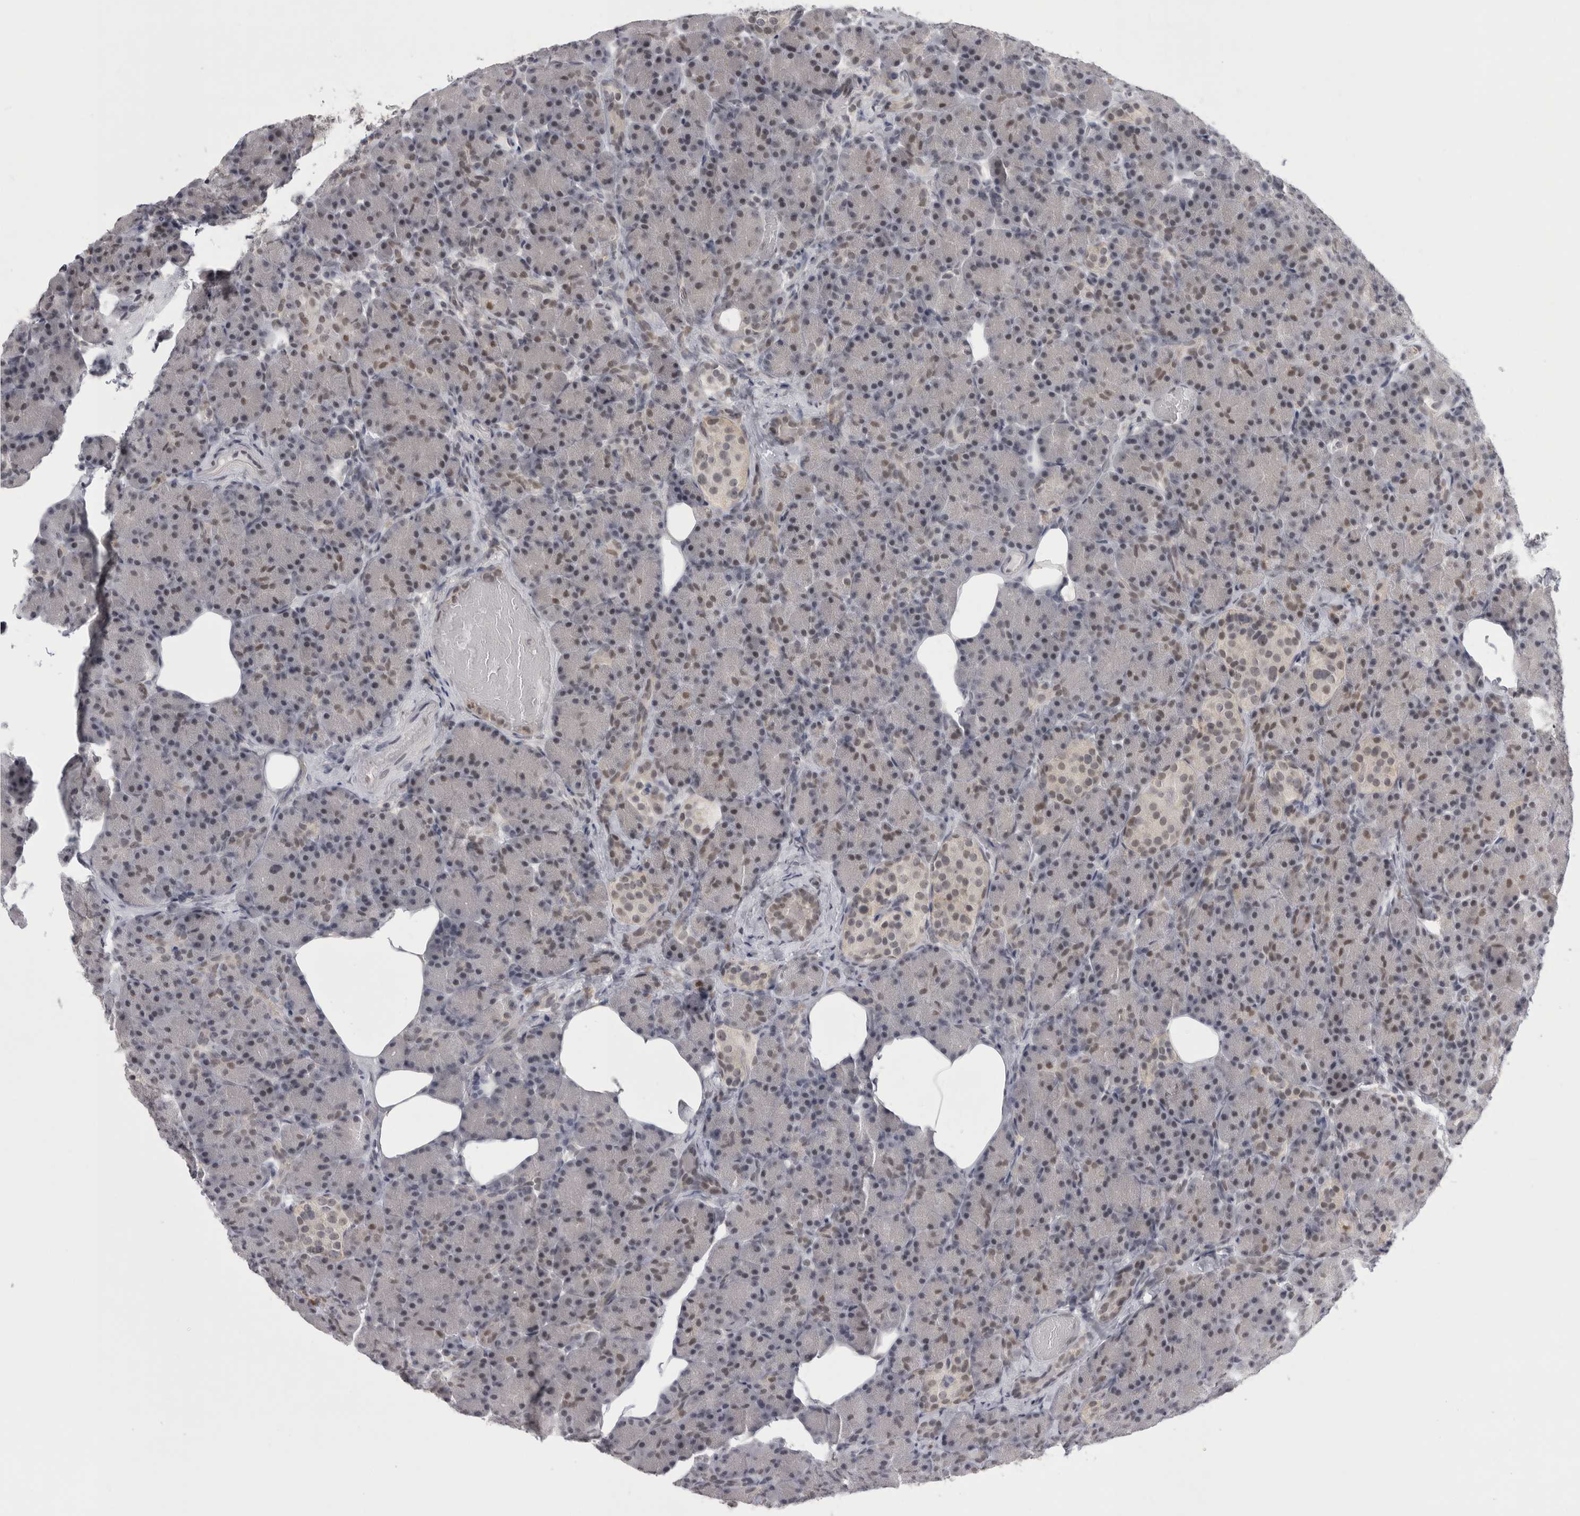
{"staining": {"intensity": "moderate", "quantity": "<25%", "location": "nuclear"}, "tissue": "pancreas", "cell_type": "Exocrine glandular cells", "image_type": "normal", "snomed": [{"axis": "morphology", "description": "Normal tissue, NOS"}, {"axis": "topography", "description": "Pancreas"}], "caption": "The photomicrograph demonstrates immunohistochemical staining of unremarkable pancreas. There is moderate nuclear staining is seen in approximately <25% of exocrine glandular cells. The protein is shown in brown color, while the nuclei are stained blue.", "gene": "PSMB2", "patient": {"sex": "female", "age": 43}}